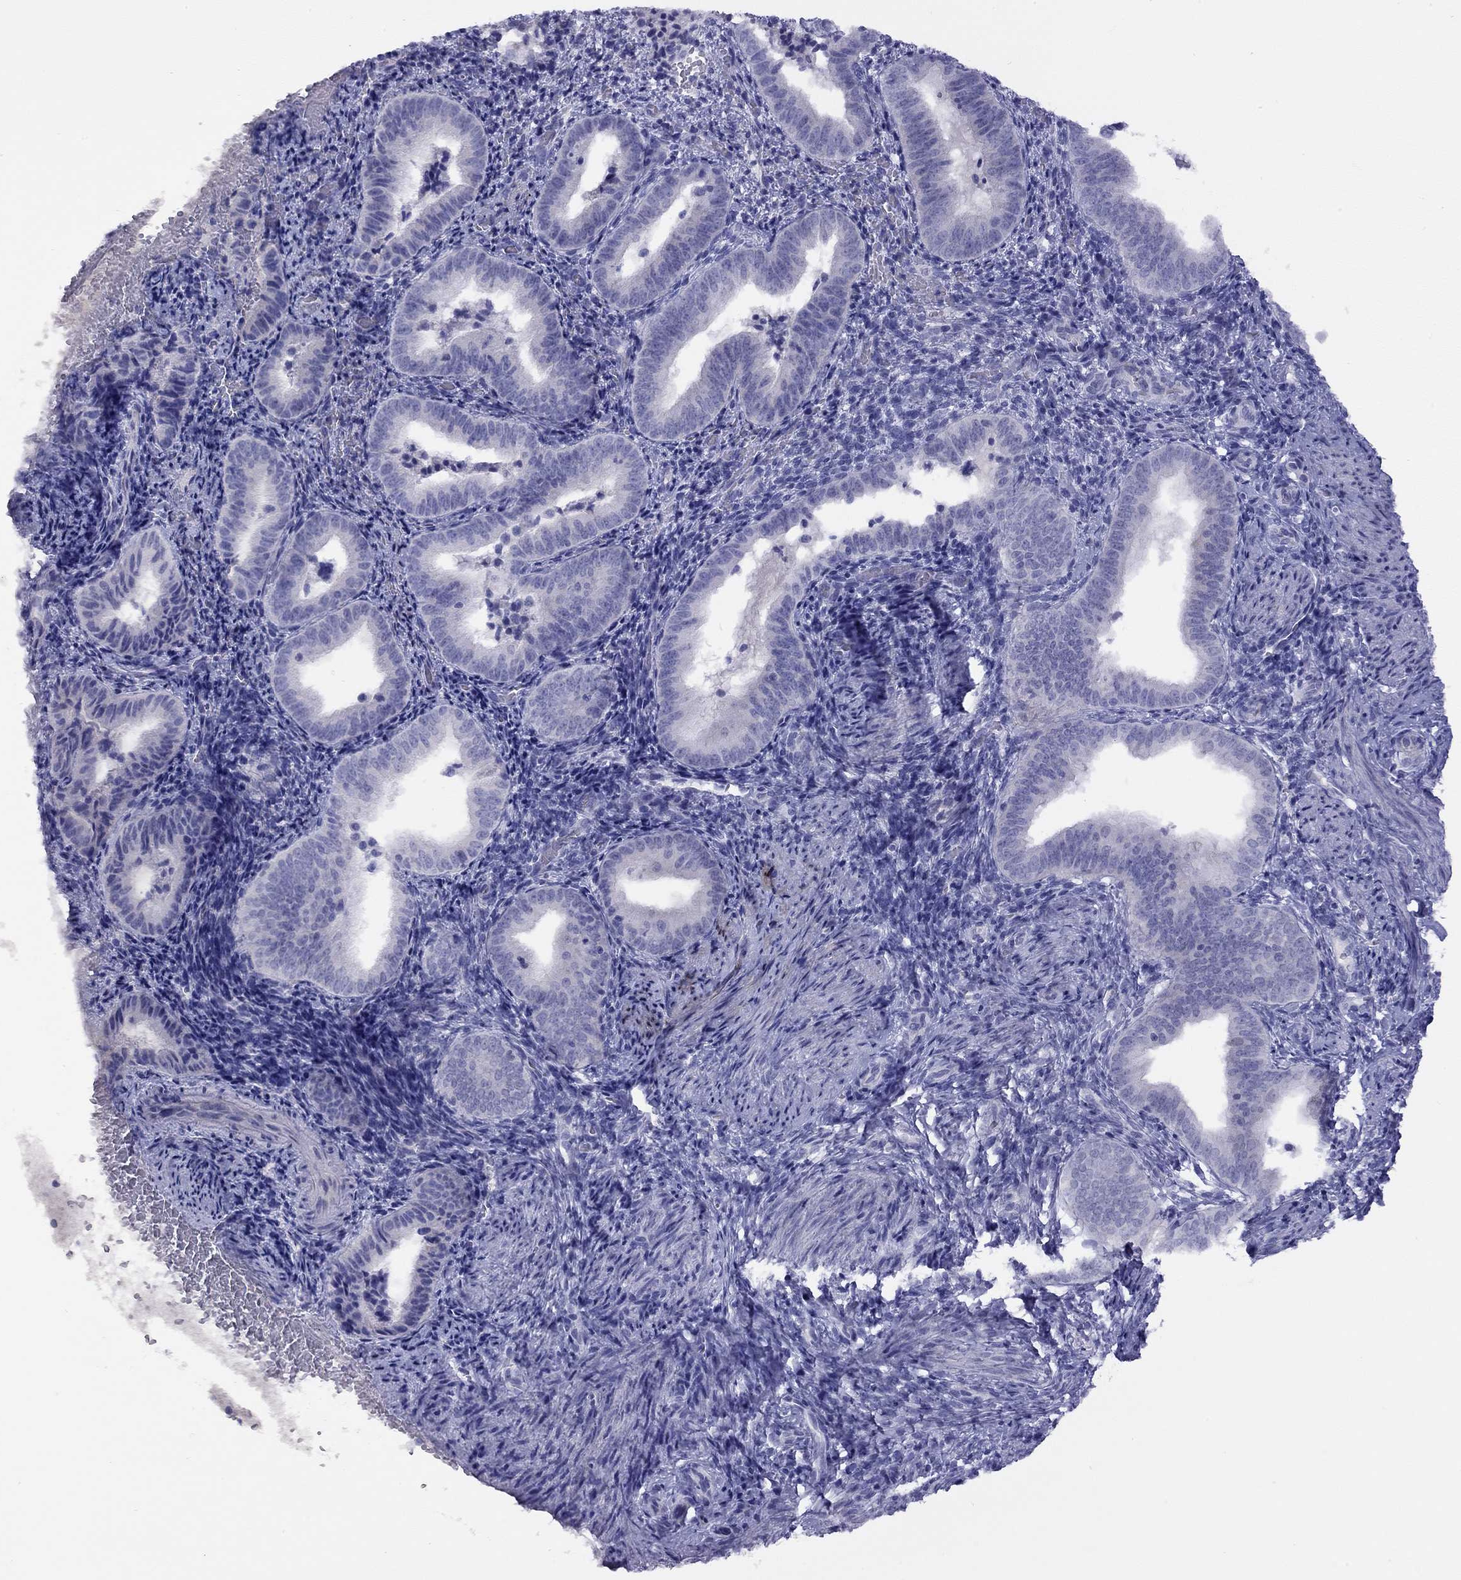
{"staining": {"intensity": "negative", "quantity": "none", "location": "none"}, "tissue": "endometrium", "cell_type": "Cells in endometrial stroma", "image_type": "normal", "snomed": [{"axis": "morphology", "description": "Normal tissue, NOS"}, {"axis": "topography", "description": "Endometrium"}], "caption": "Image shows no protein staining in cells in endometrial stroma of unremarkable endometrium. Nuclei are stained in blue.", "gene": "CPNE4", "patient": {"sex": "female", "age": 42}}